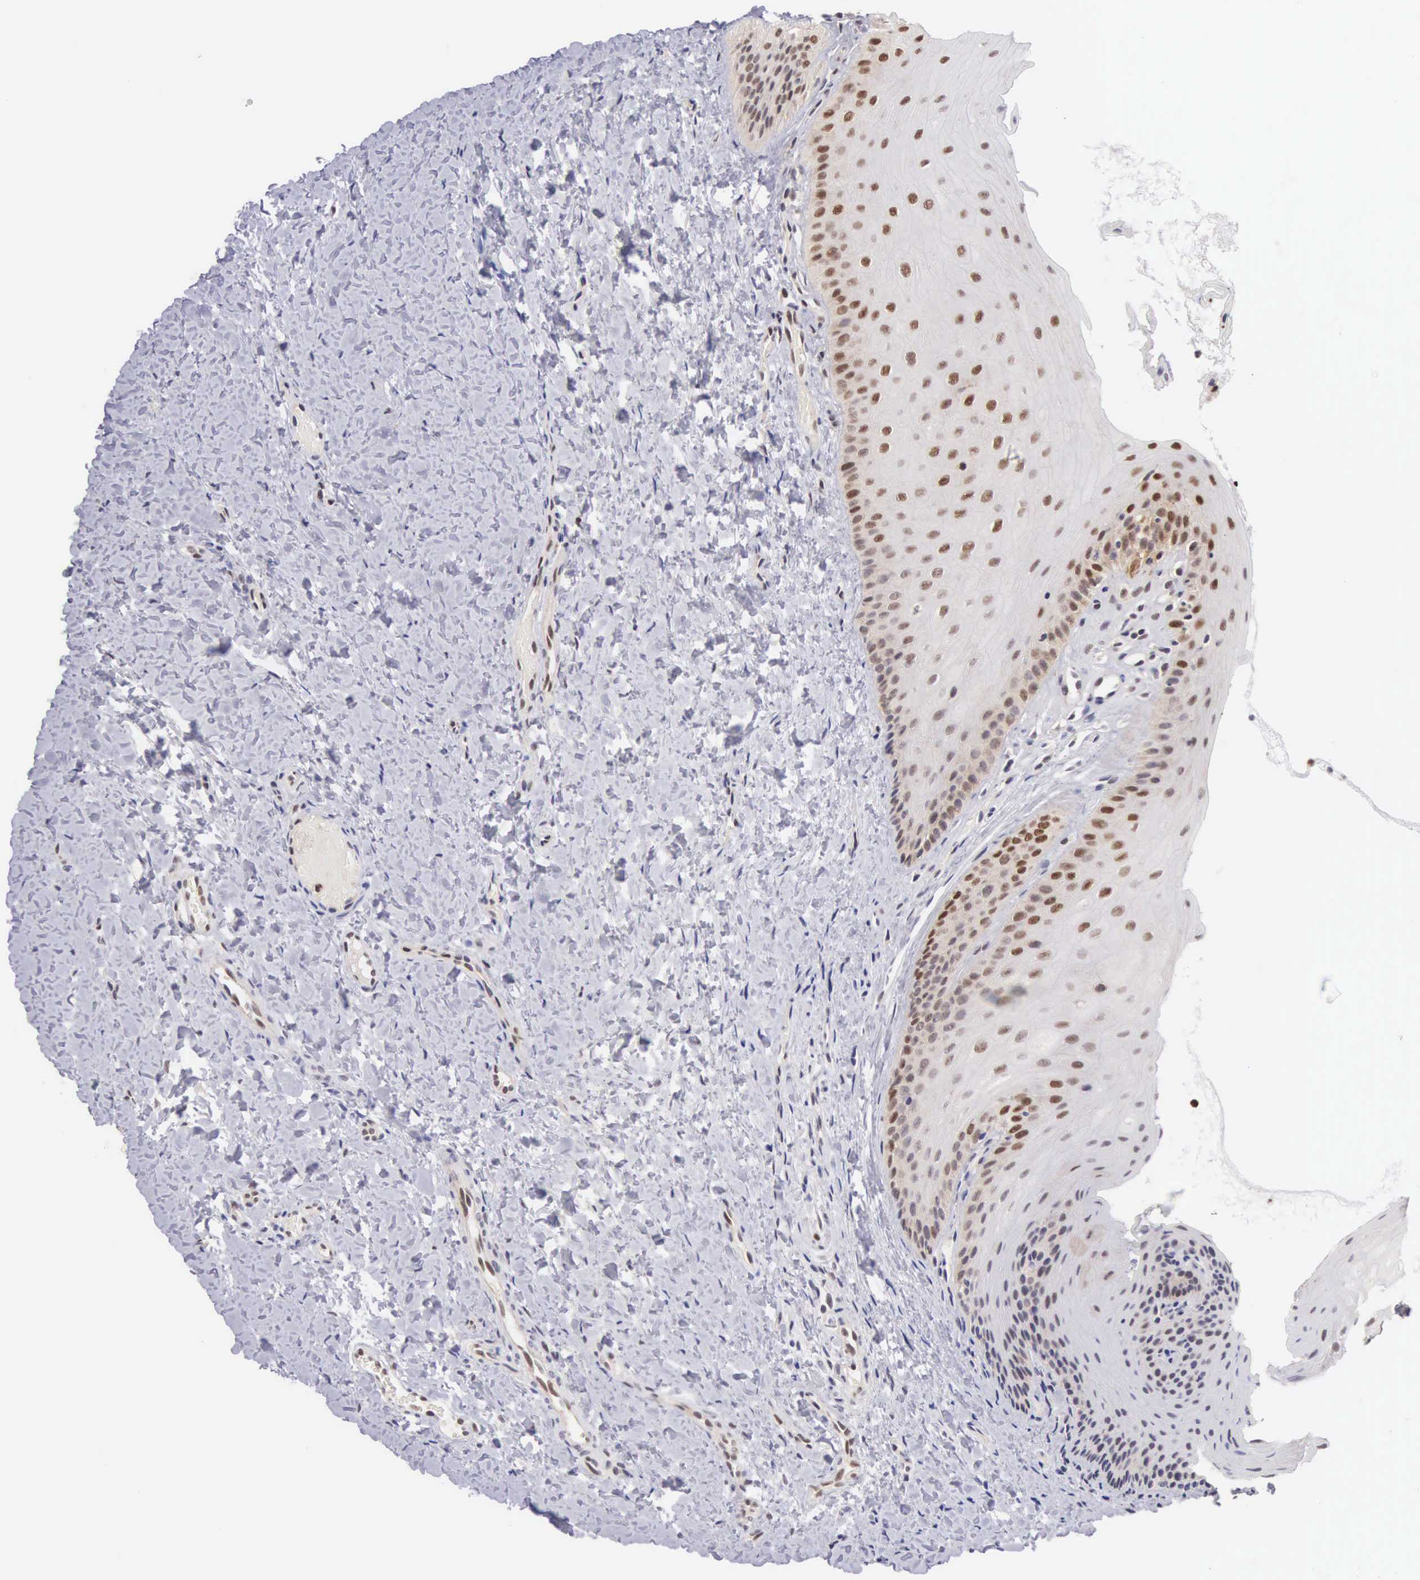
{"staining": {"intensity": "strong", "quantity": ">75%", "location": "nuclear"}, "tissue": "oral mucosa", "cell_type": "Squamous epithelial cells", "image_type": "normal", "snomed": [{"axis": "morphology", "description": "Normal tissue, NOS"}, {"axis": "topography", "description": "Oral tissue"}], "caption": "IHC of benign oral mucosa exhibits high levels of strong nuclear staining in about >75% of squamous epithelial cells.", "gene": "GRK3", "patient": {"sex": "female", "age": 23}}